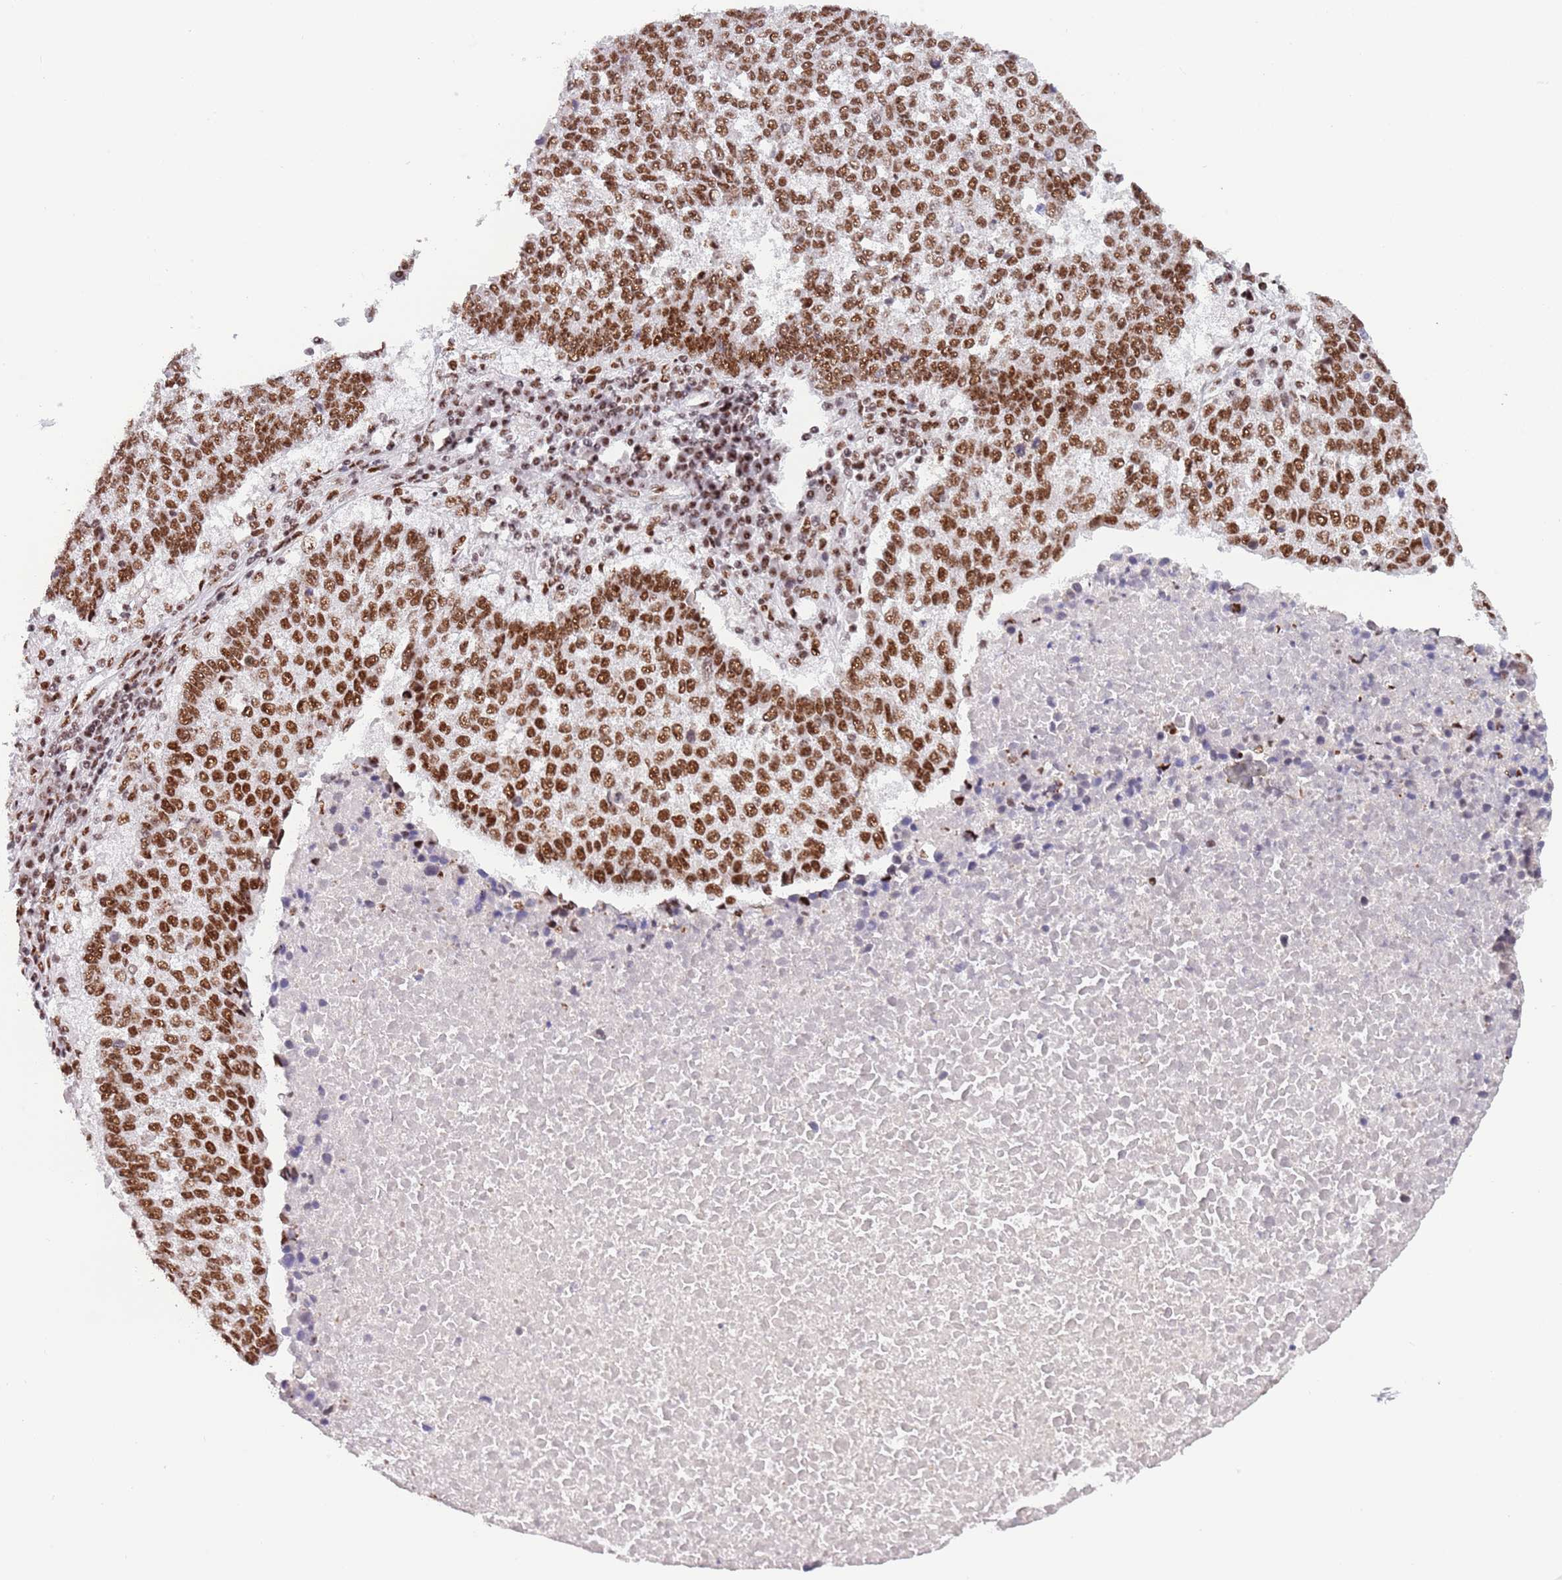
{"staining": {"intensity": "strong", "quantity": ">75%", "location": "nuclear"}, "tissue": "lung cancer", "cell_type": "Tumor cells", "image_type": "cancer", "snomed": [{"axis": "morphology", "description": "Squamous cell carcinoma, NOS"}, {"axis": "topography", "description": "Lung"}], "caption": "Immunohistochemical staining of lung squamous cell carcinoma displays high levels of strong nuclear protein positivity in about >75% of tumor cells. (IHC, brightfield microscopy, high magnification).", "gene": "SF3A2", "patient": {"sex": "male", "age": 73}}